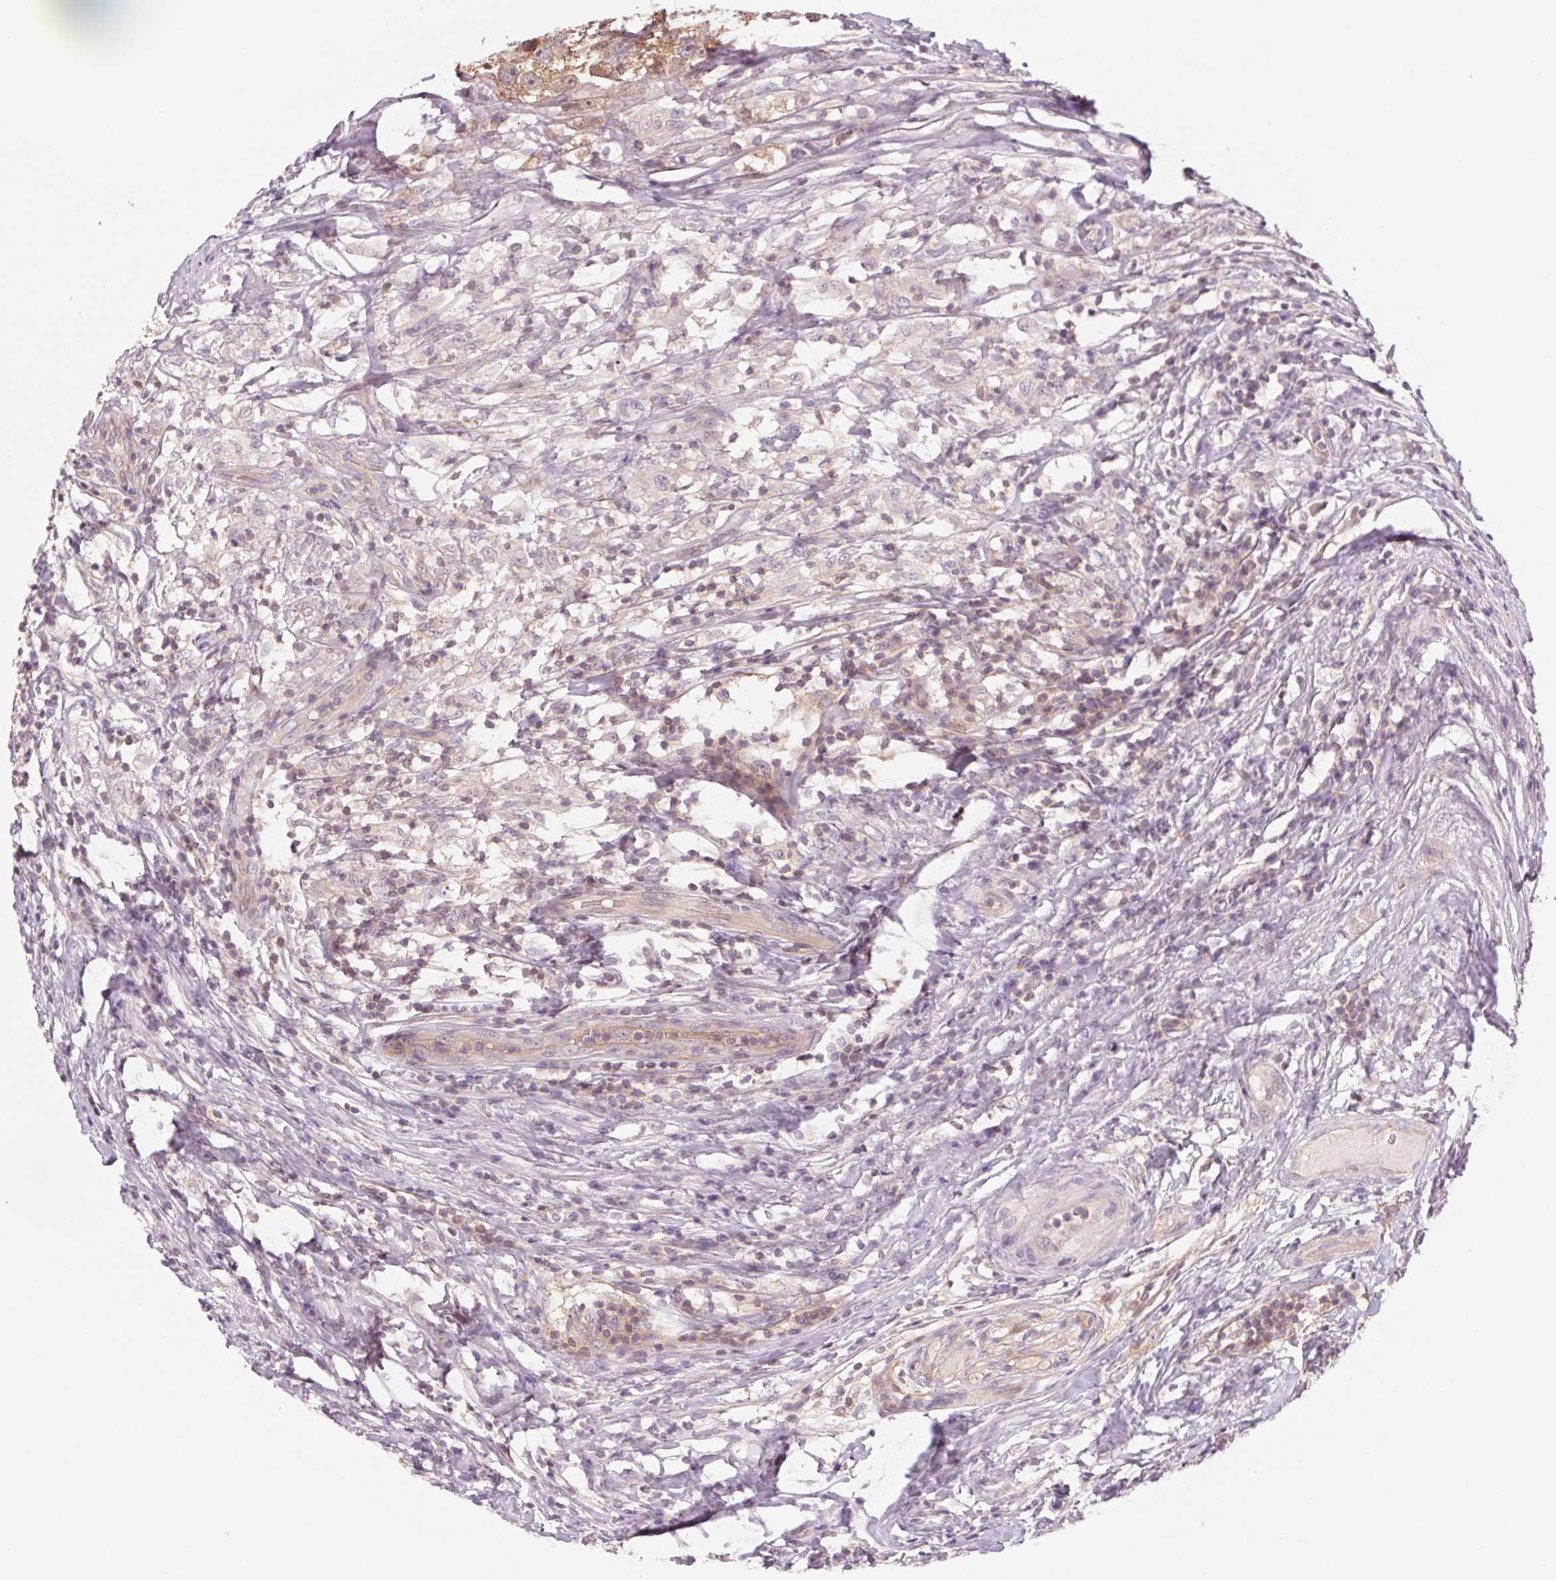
{"staining": {"intensity": "negative", "quantity": "none", "location": "none"}, "tissue": "testis cancer", "cell_type": "Tumor cells", "image_type": "cancer", "snomed": [{"axis": "morphology", "description": "Seminoma, NOS"}, {"axis": "topography", "description": "Testis"}], "caption": "Testis cancer was stained to show a protein in brown. There is no significant staining in tumor cells.", "gene": "SH3RF2", "patient": {"sex": "male", "age": 46}}